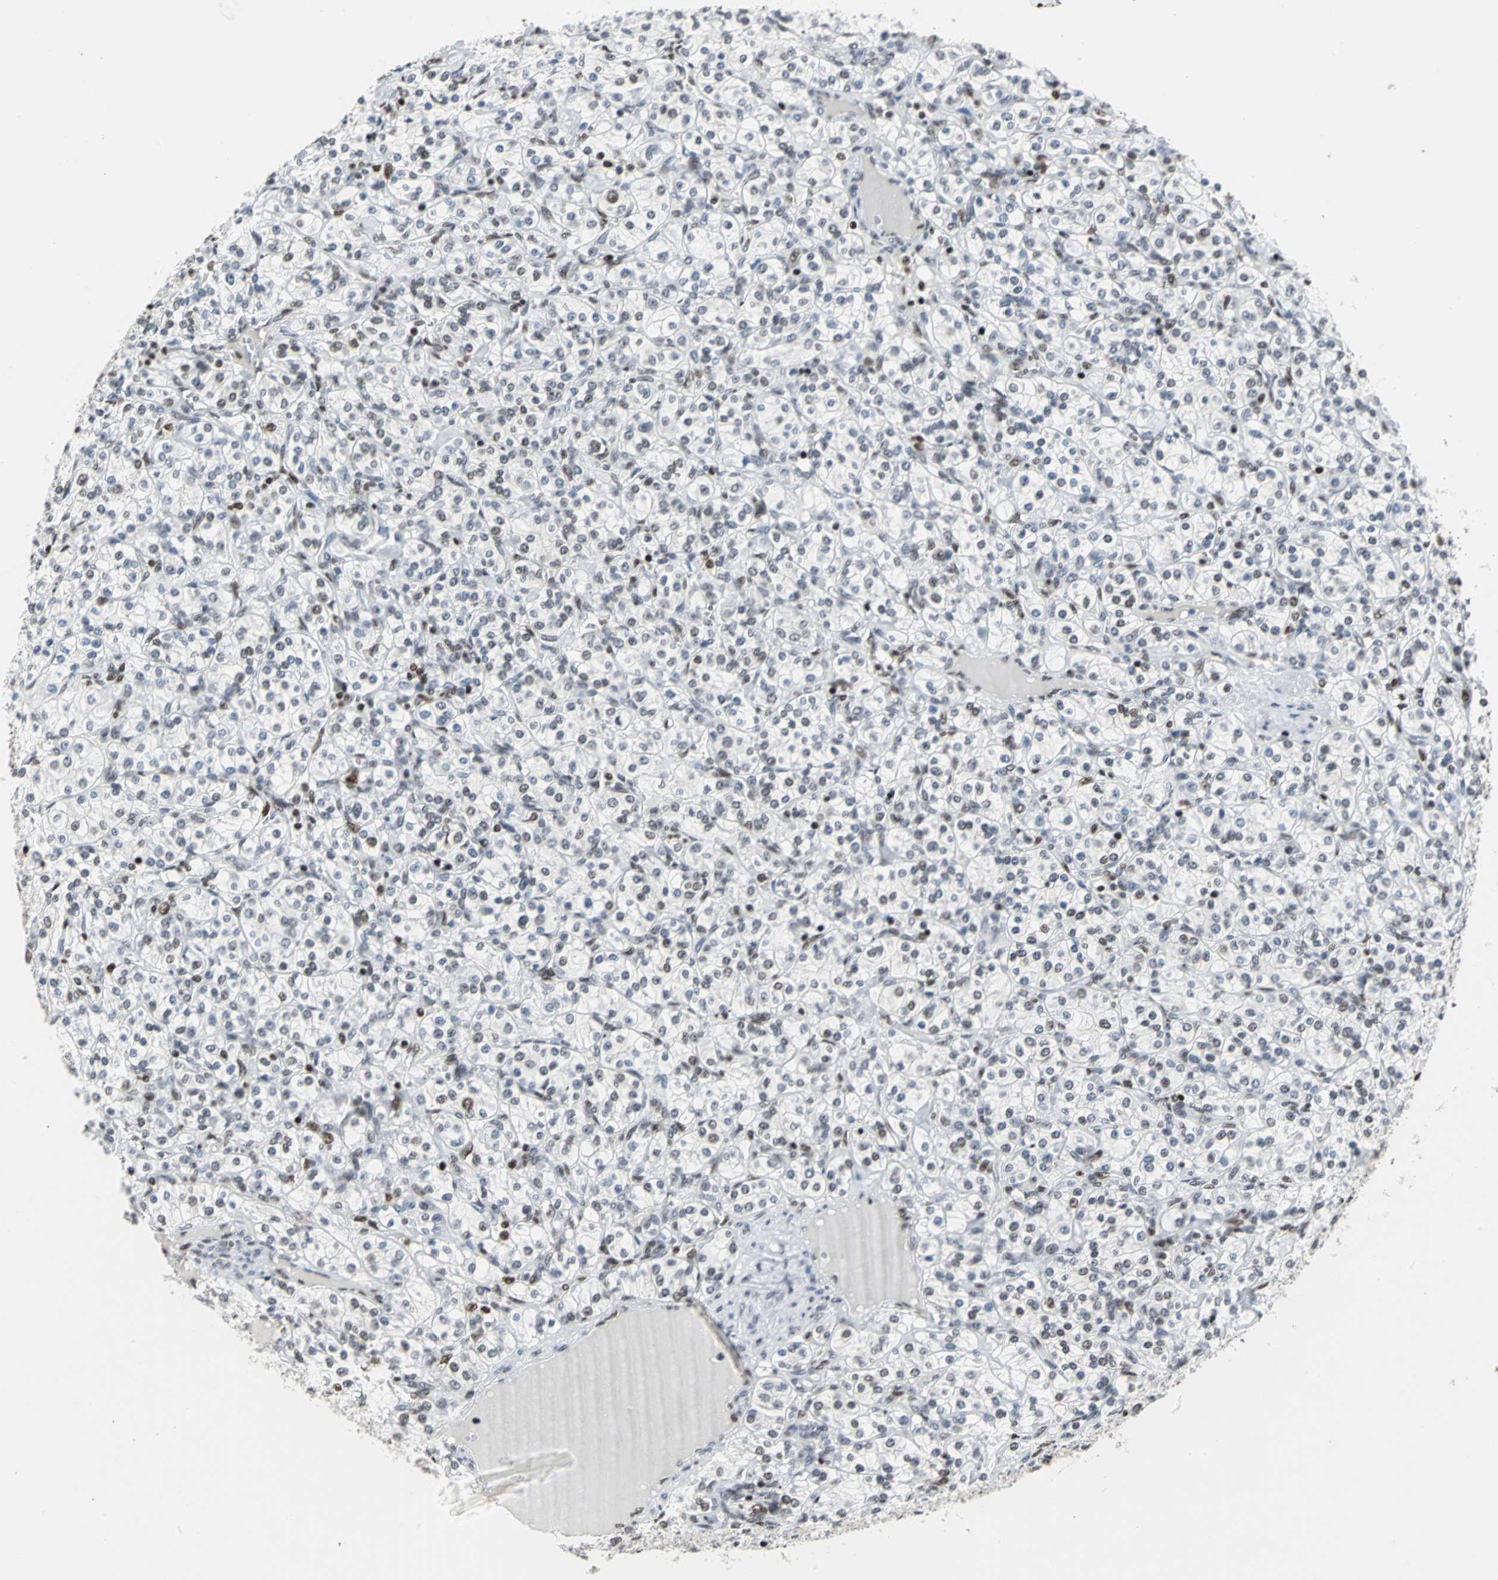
{"staining": {"intensity": "weak", "quantity": "<25%", "location": "nuclear"}, "tissue": "renal cancer", "cell_type": "Tumor cells", "image_type": "cancer", "snomed": [{"axis": "morphology", "description": "Adenocarcinoma, NOS"}, {"axis": "topography", "description": "Kidney"}], "caption": "A high-resolution photomicrograph shows IHC staining of renal adenocarcinoma, which demonstrates no significant staining in tumor cells. Brightfield microscopy of immunohistochemistry stained with DAB (brown) and hematoxylin (blue), captured at high magnification.", "gene": "HNRNPD", "patient": {"sex": "male", "age": 77}}